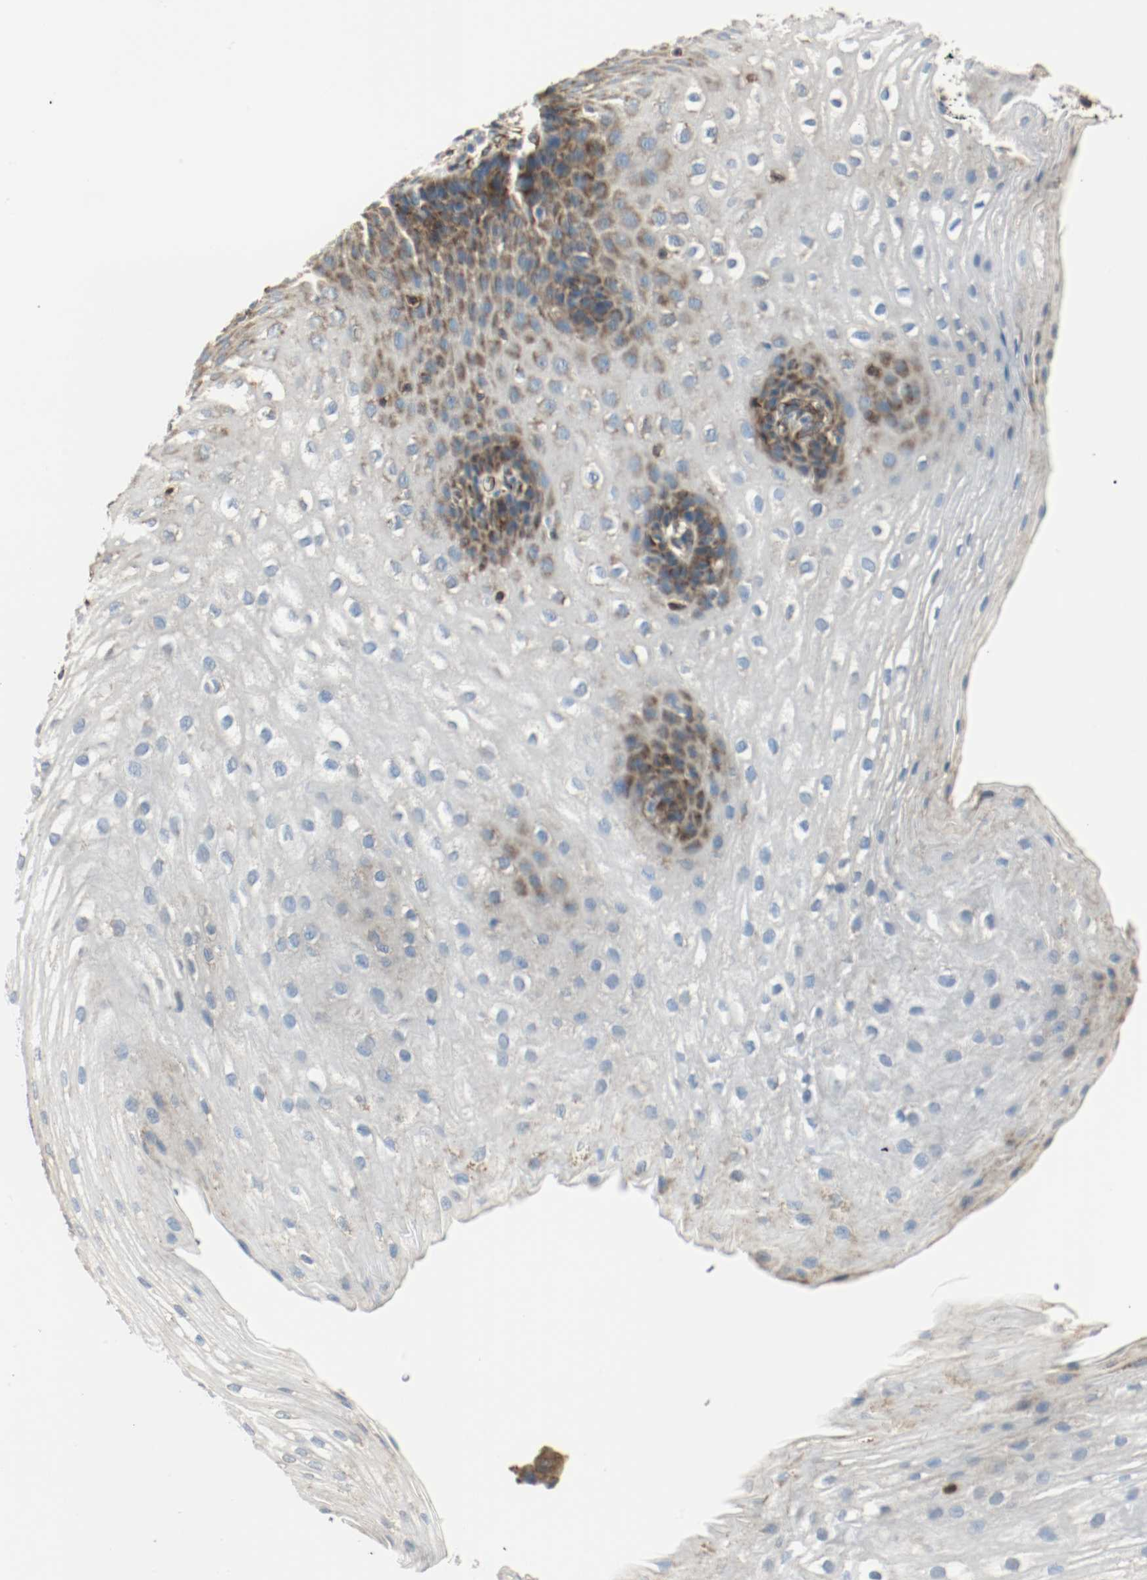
{"staining": {"intensity": "strong", "quantity": "25%-75%", "location": "cytoplasmic/membranous"}, "tissue": "esophagus", "cell_type": "Squamous epithelial cells", "image_type": "normal", "snomed": [{"axis": "morphology", "description": "Normal tissue, NOS"}, {"axis": "topography", "description": "Esophagus"}], "caption": "Protein analysis of benign esophagus displays strong cytoplasmic/membranous staining in about 25%-75% of squamous epithelial cells. Using DAB (brown) and hematoxylin (blue) stains, captured at high magnification using brightfield microscopy.", "gene": "PLCG1", "patient": {"sex": "male", "age": 48}}